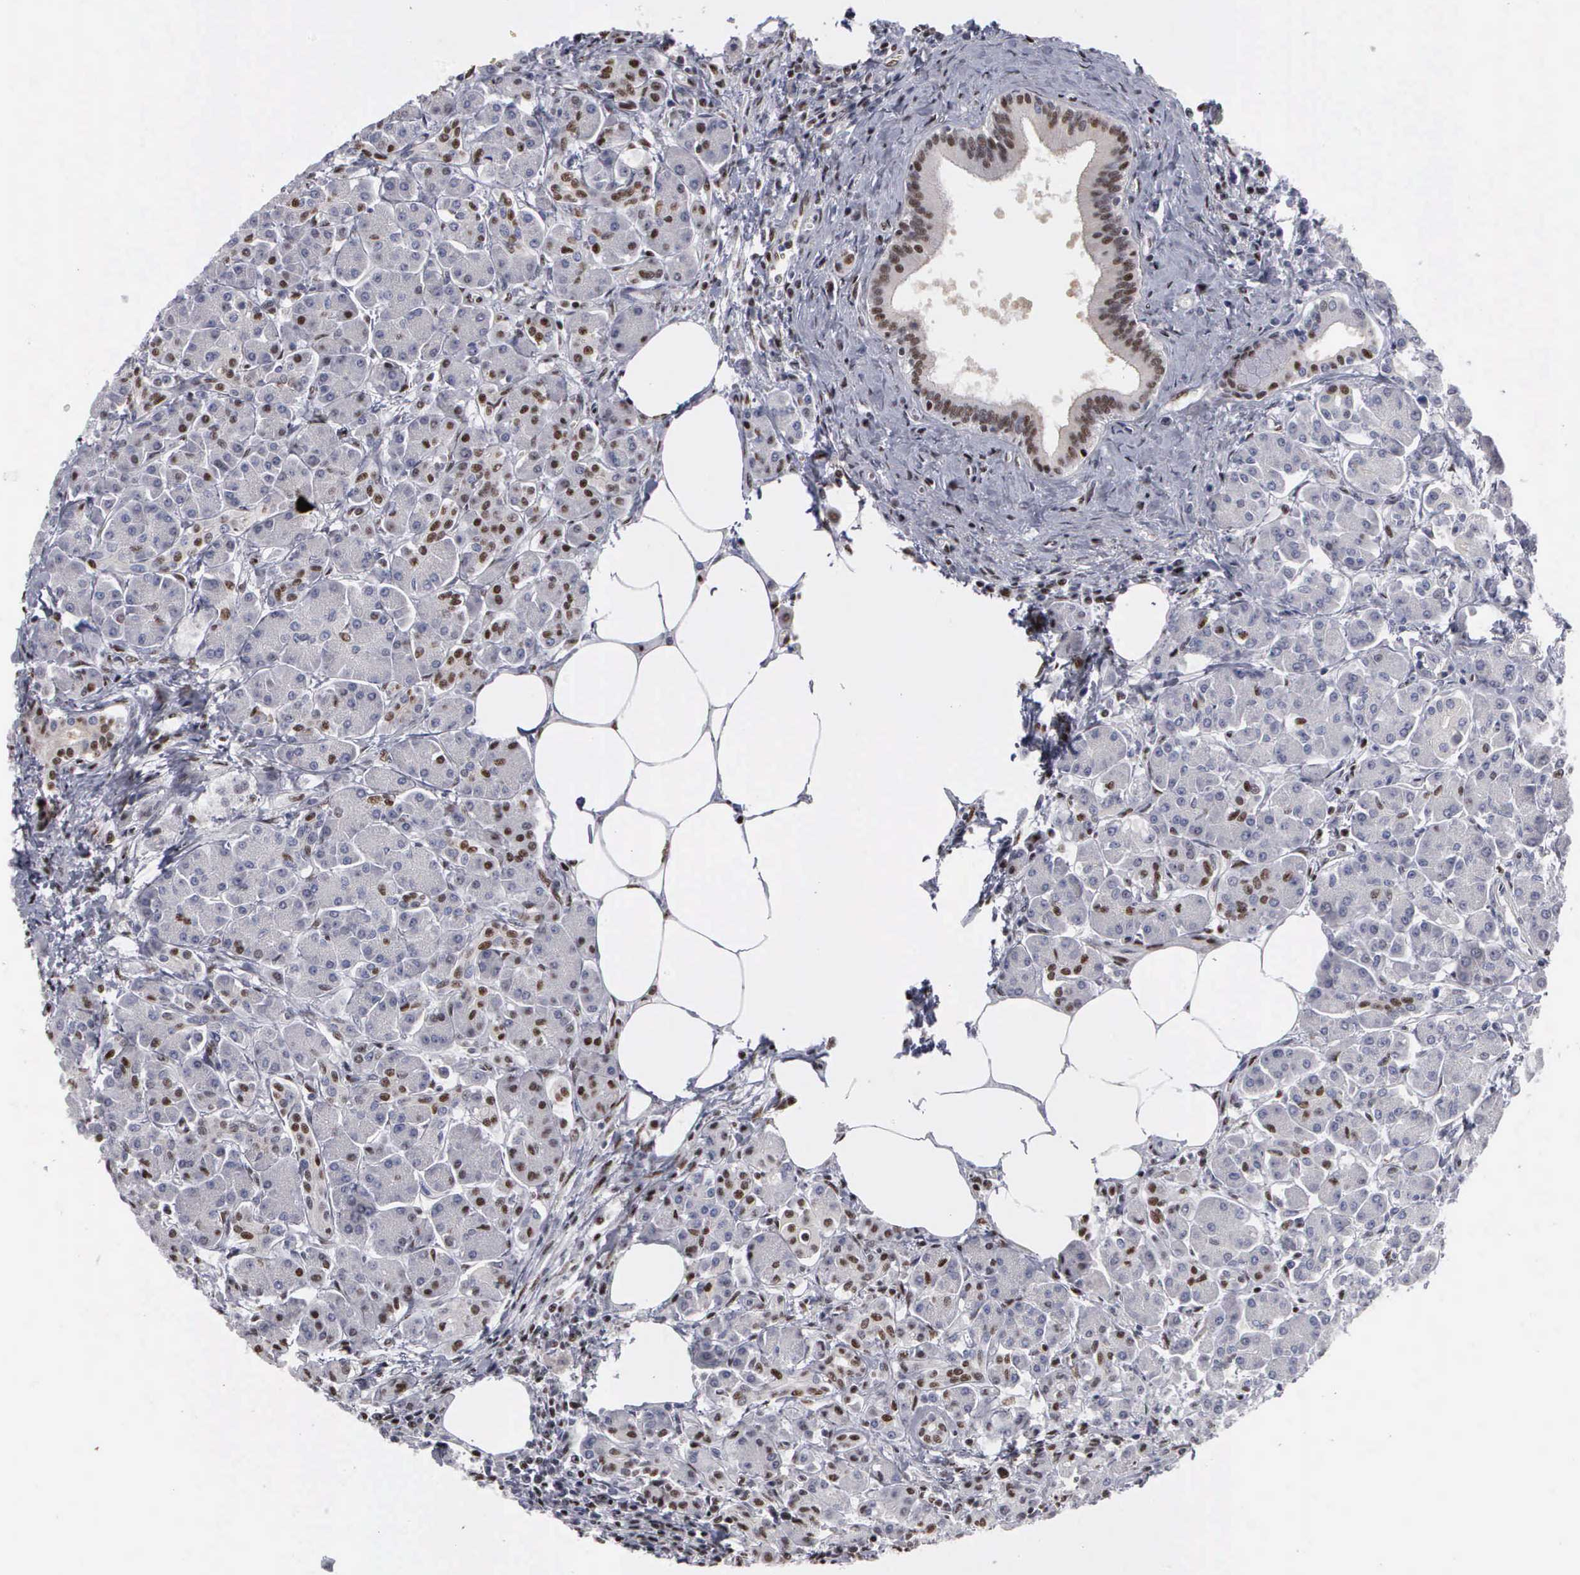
{"staining": {"intensity": "moderate", "quantity": "25%-75%", "location": "nuclear"}, "tissue": "pancreas", "cell_type": "Exocrine glandular cells", "image_type": "normal", "snomed": [{"axis": "morphology", "description": "Normal tissue, NOS"}, {"axis": "topography", "description": "Pancreas"}], "caption": "Brown immunohistochemical staining in unremarkable pancreas displays moderate nuclear positivity in approximately 25%-75% of exocrine glandular cells.", "gene": "KIAA0586", "patient": {"sex": "female", "age": 73}}